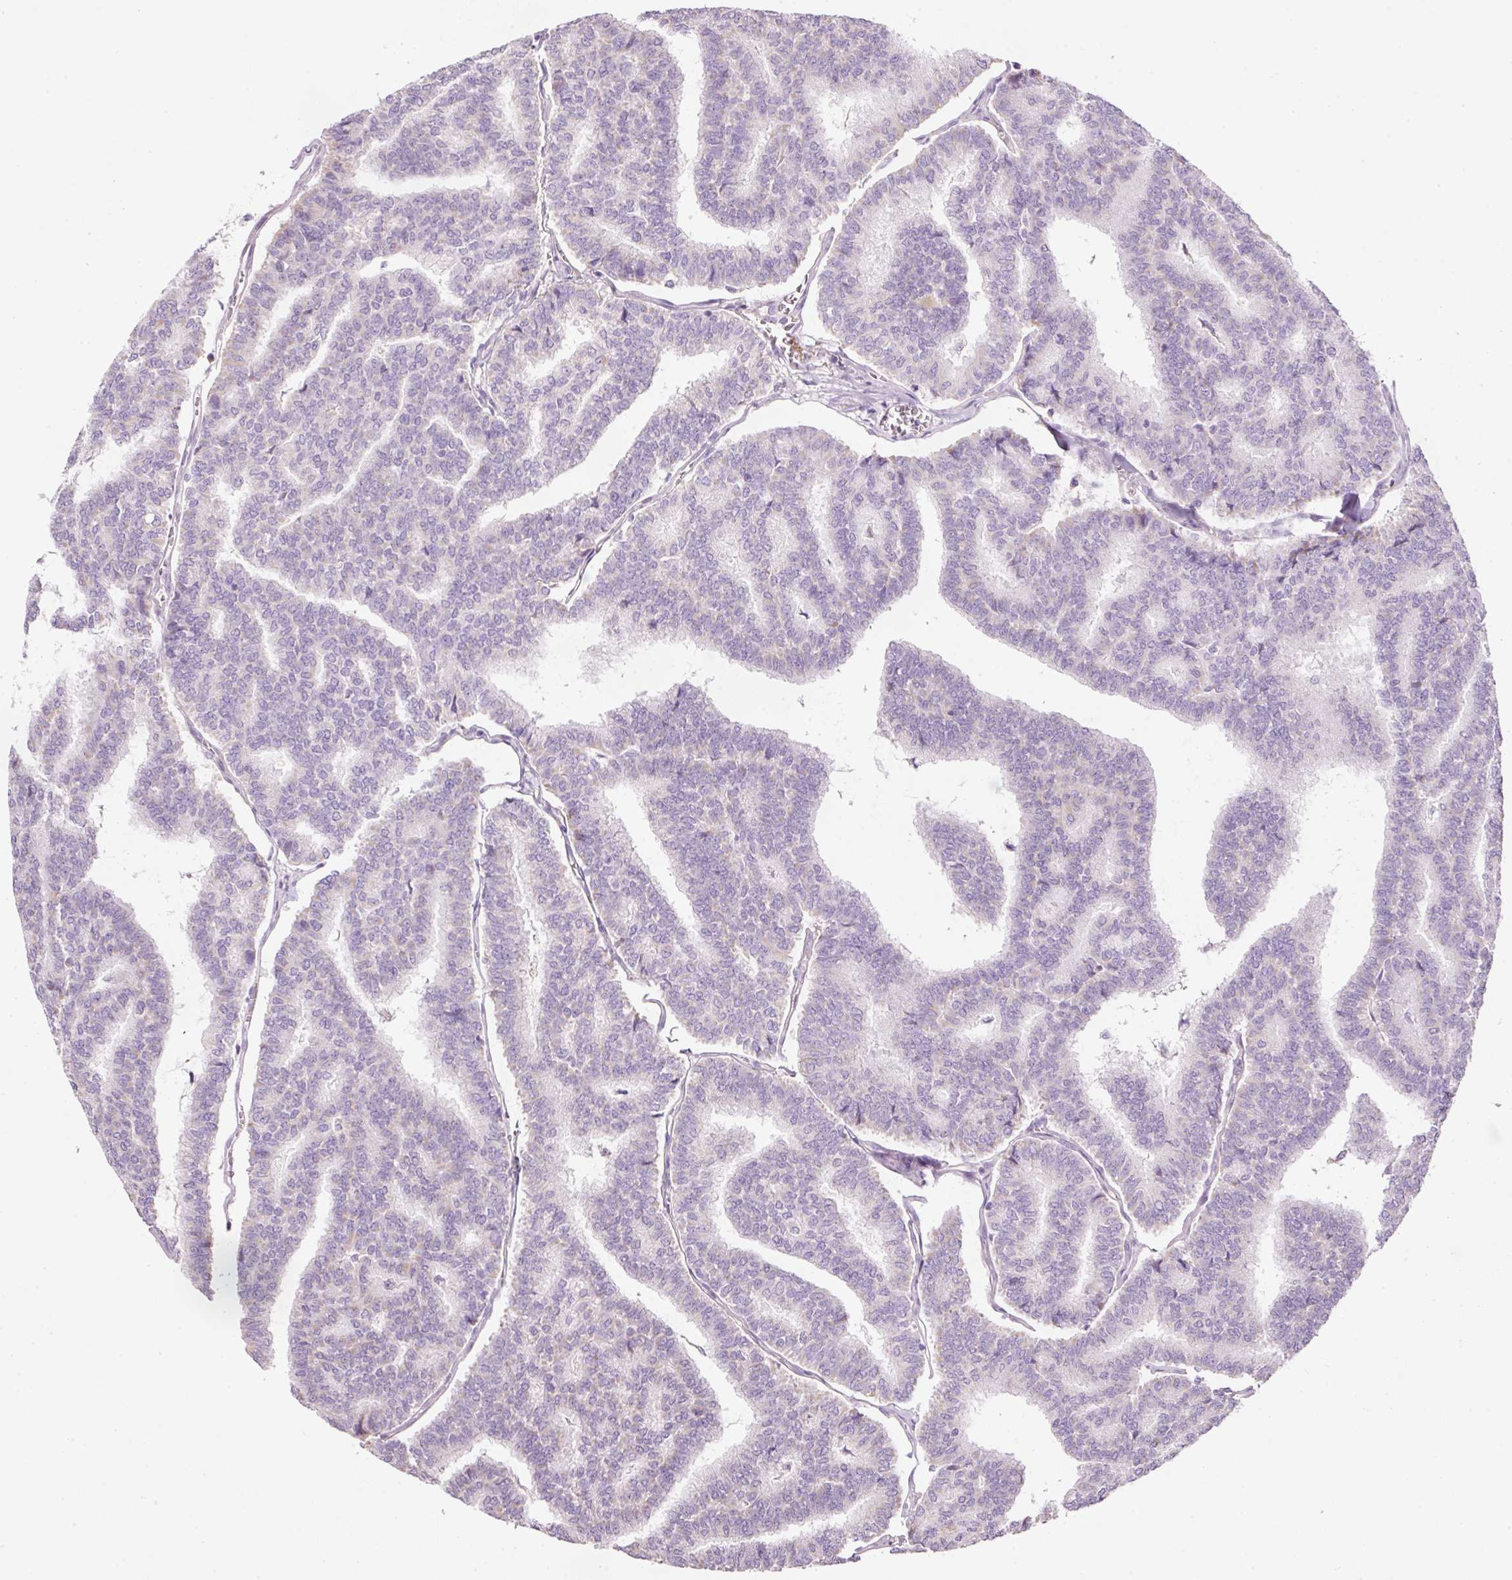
{"staining": {"intensity": "negative", "quantity": "none", "location": "none"}, "tissue": "thyroid cancer", "cell_type": "Tumor cells", "image_type": "cancer", "snomed": [{"axis": "morphology", "description": "Papillary adenocarcinoma, NOS"}, {"axis": "topography", "description": "Thyroid gland"}], "caption": "This is an IHC histopathology image of human thyroid cancer (papillary adenocarcinoma). There is no positivity in tumor cells.", "gene": "KPNA5", "patient": {"sex": "female", "age": 35}}